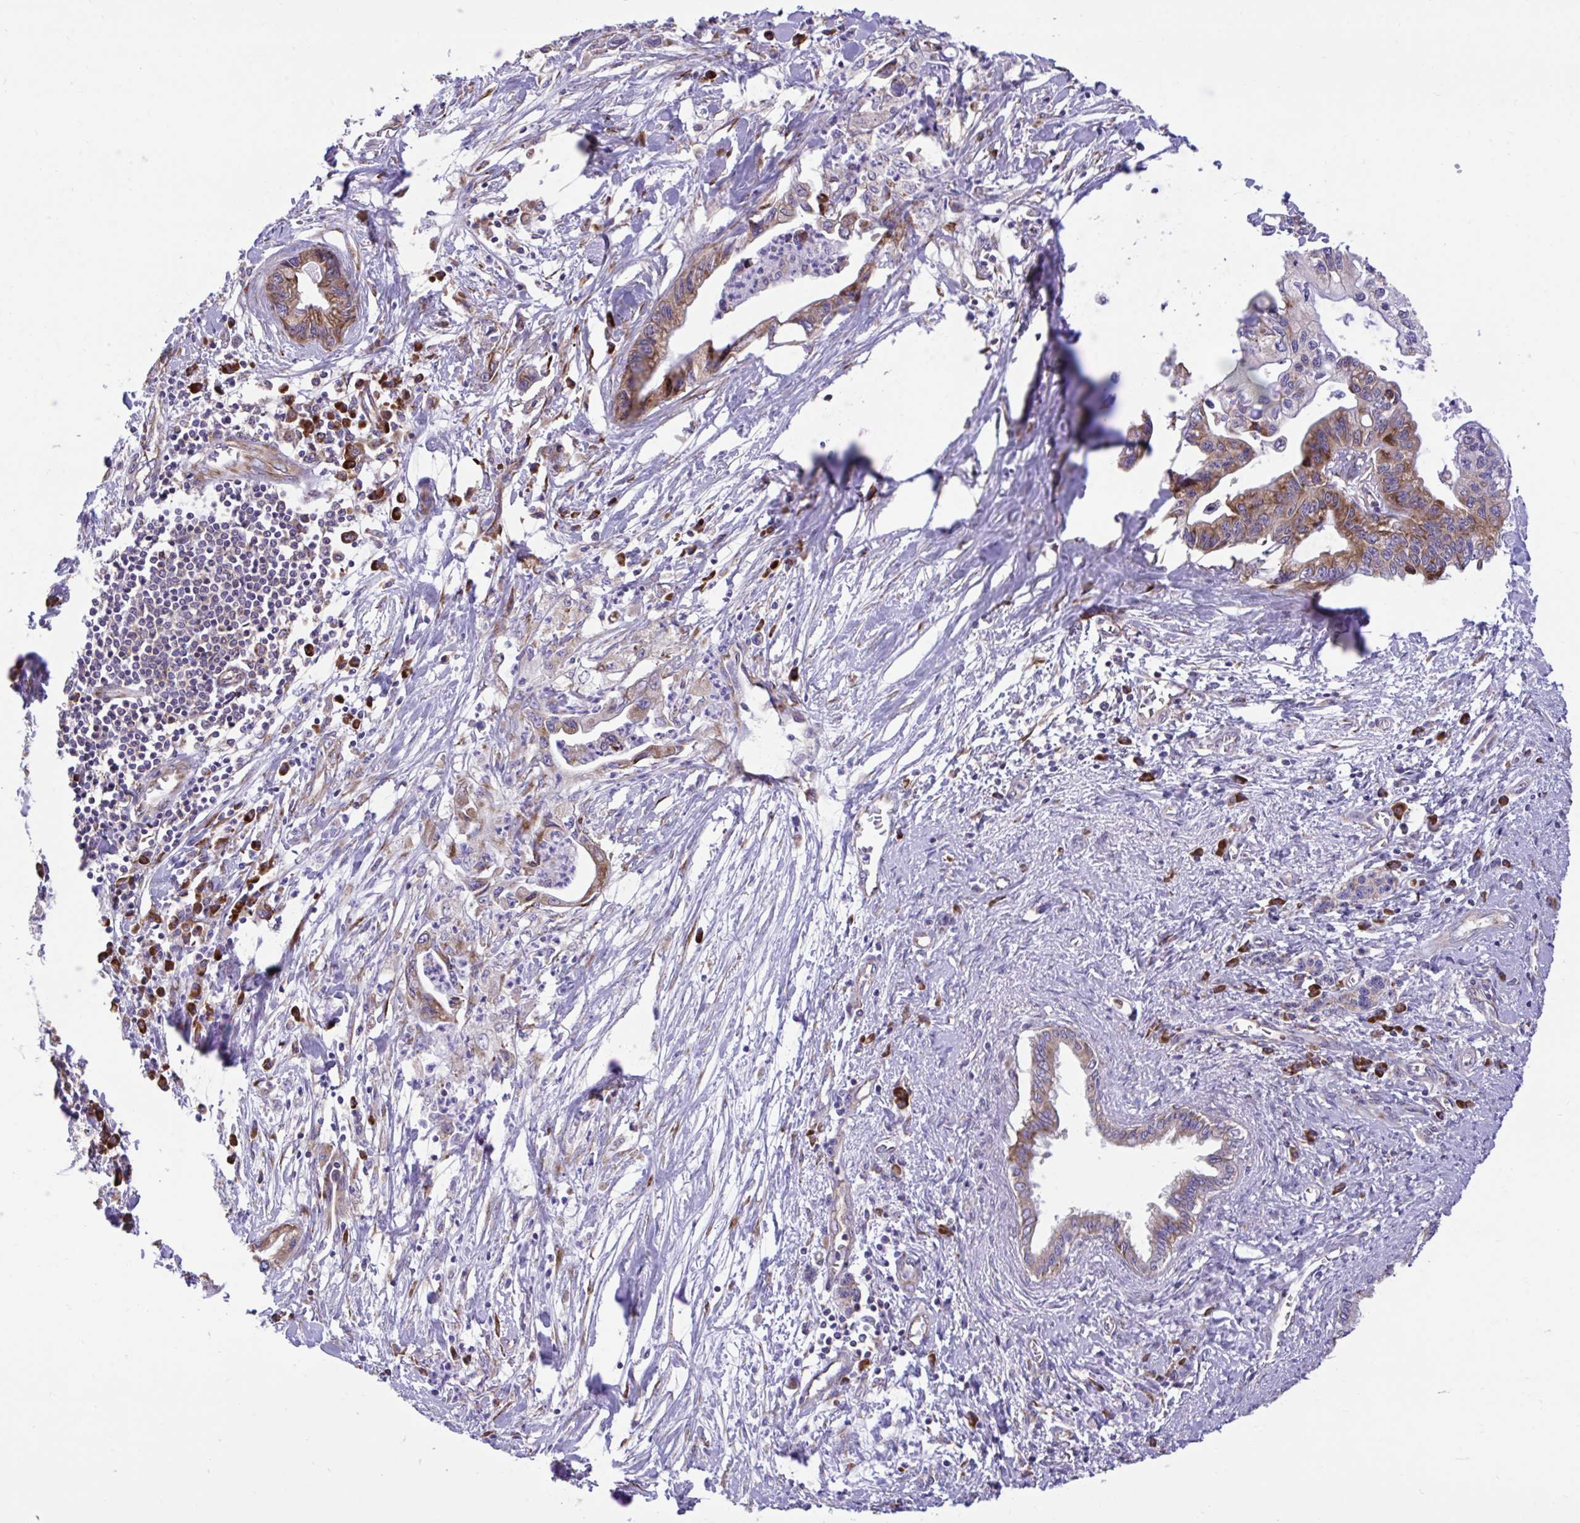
{"staining": {"intensity": "moderate", "quantity": ">75%", "location": "cytoplasmic/membranous"}, "tissue": "pancreatic cancer", "cell_type": "Tumor cells", "image_type": "cancer", "snomed": [{"axis": "morphology", "description": "Adenocarcinoma, NOS"}, {"axis": "topography", "description": "Pancreas"}], "caption": "Adenocarcinoma (pancreatic) stained with a brown dye shows moderate cytoplasmic/membranous positive positivity in approximately >75% of tumor cells.", "gene": "RPS15", "patient": {"sex": "male", "age": 61}}